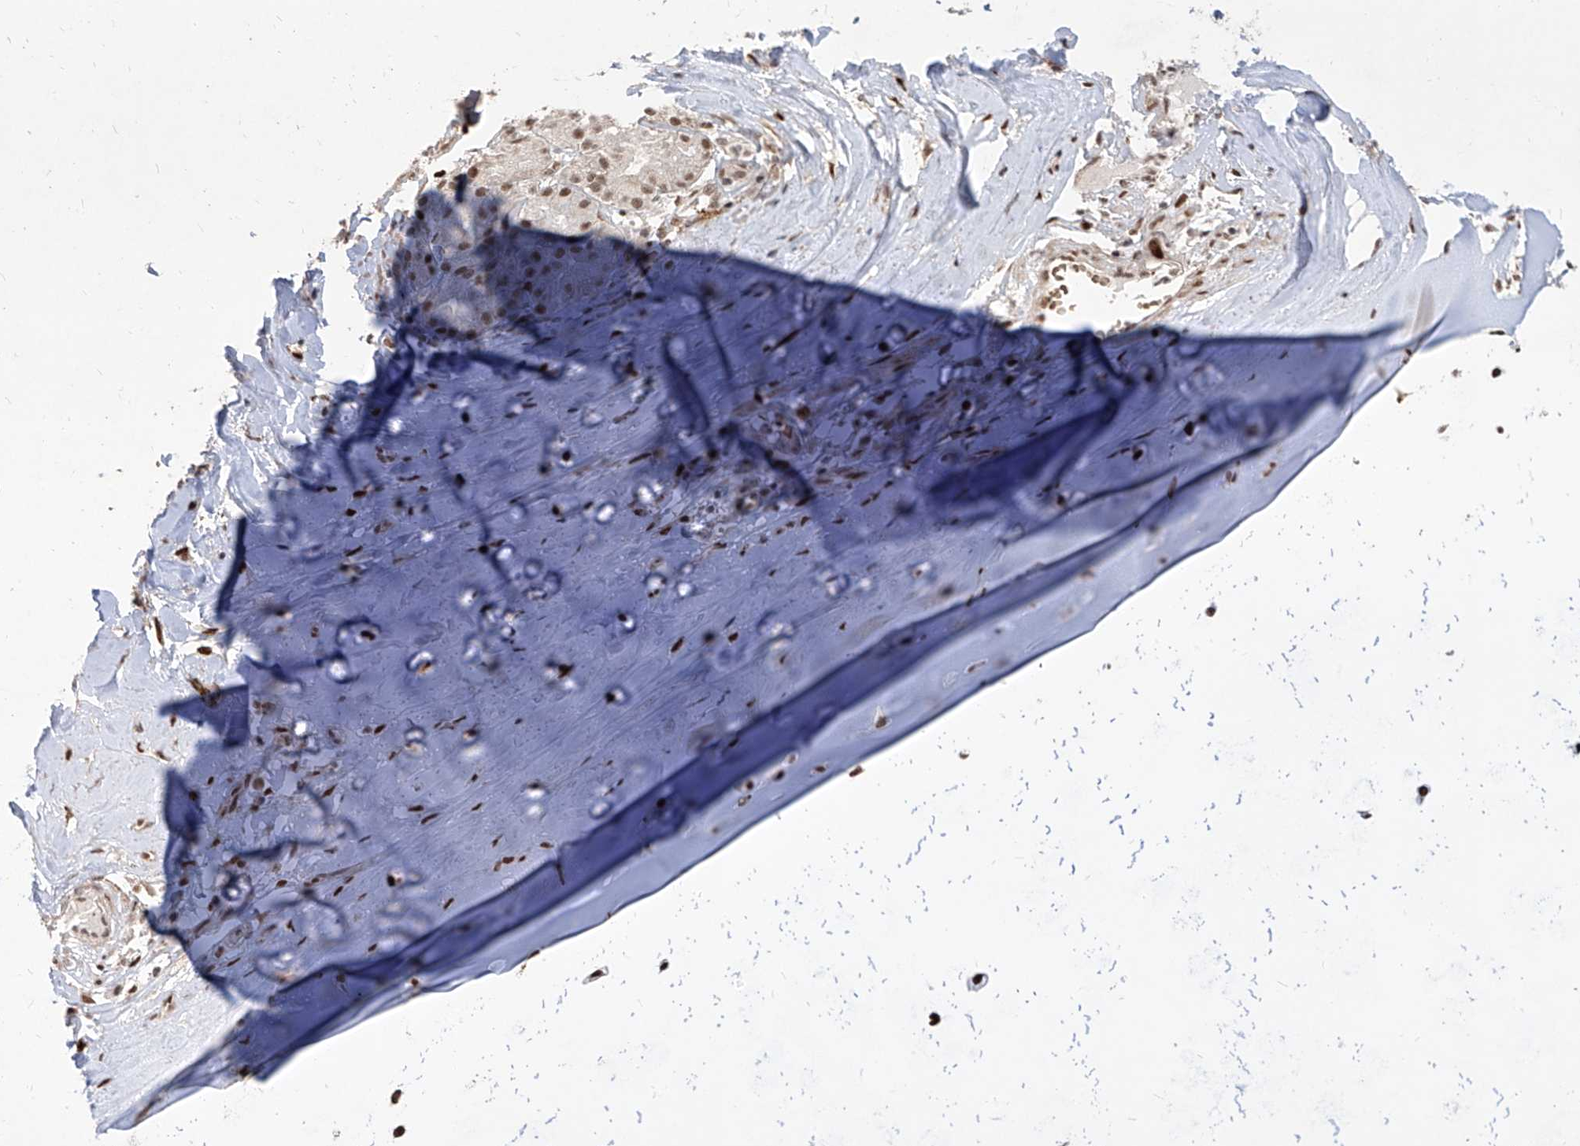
{"staining": {"intensity": "moderate", "quantity": ">75%", "location": "nuclear"}, "tissue": "adipose tissue", "cell_type": "Adipocytes", "image_type": "normal", "snomed": [{"axis": "morphology", "description": "Normal tissue, NOS"}, {"axis": "morphology", "description": "Basal cell carcinoma"}, {"axis": "topography", "description": "Cartilage tissue"}, {"axis": "topography", "description": "Nasopharynx"}, {"axis": "topography", "description": "Oral tissue"}], "caption": "Immunohistochemical staining of unremarkable human adipose tissue demonstrates moderate nuclear protein staining in approximately >75% of adipocytes.", "gene": "IRF2", "patient": {"sex": "female", "age": 77}}